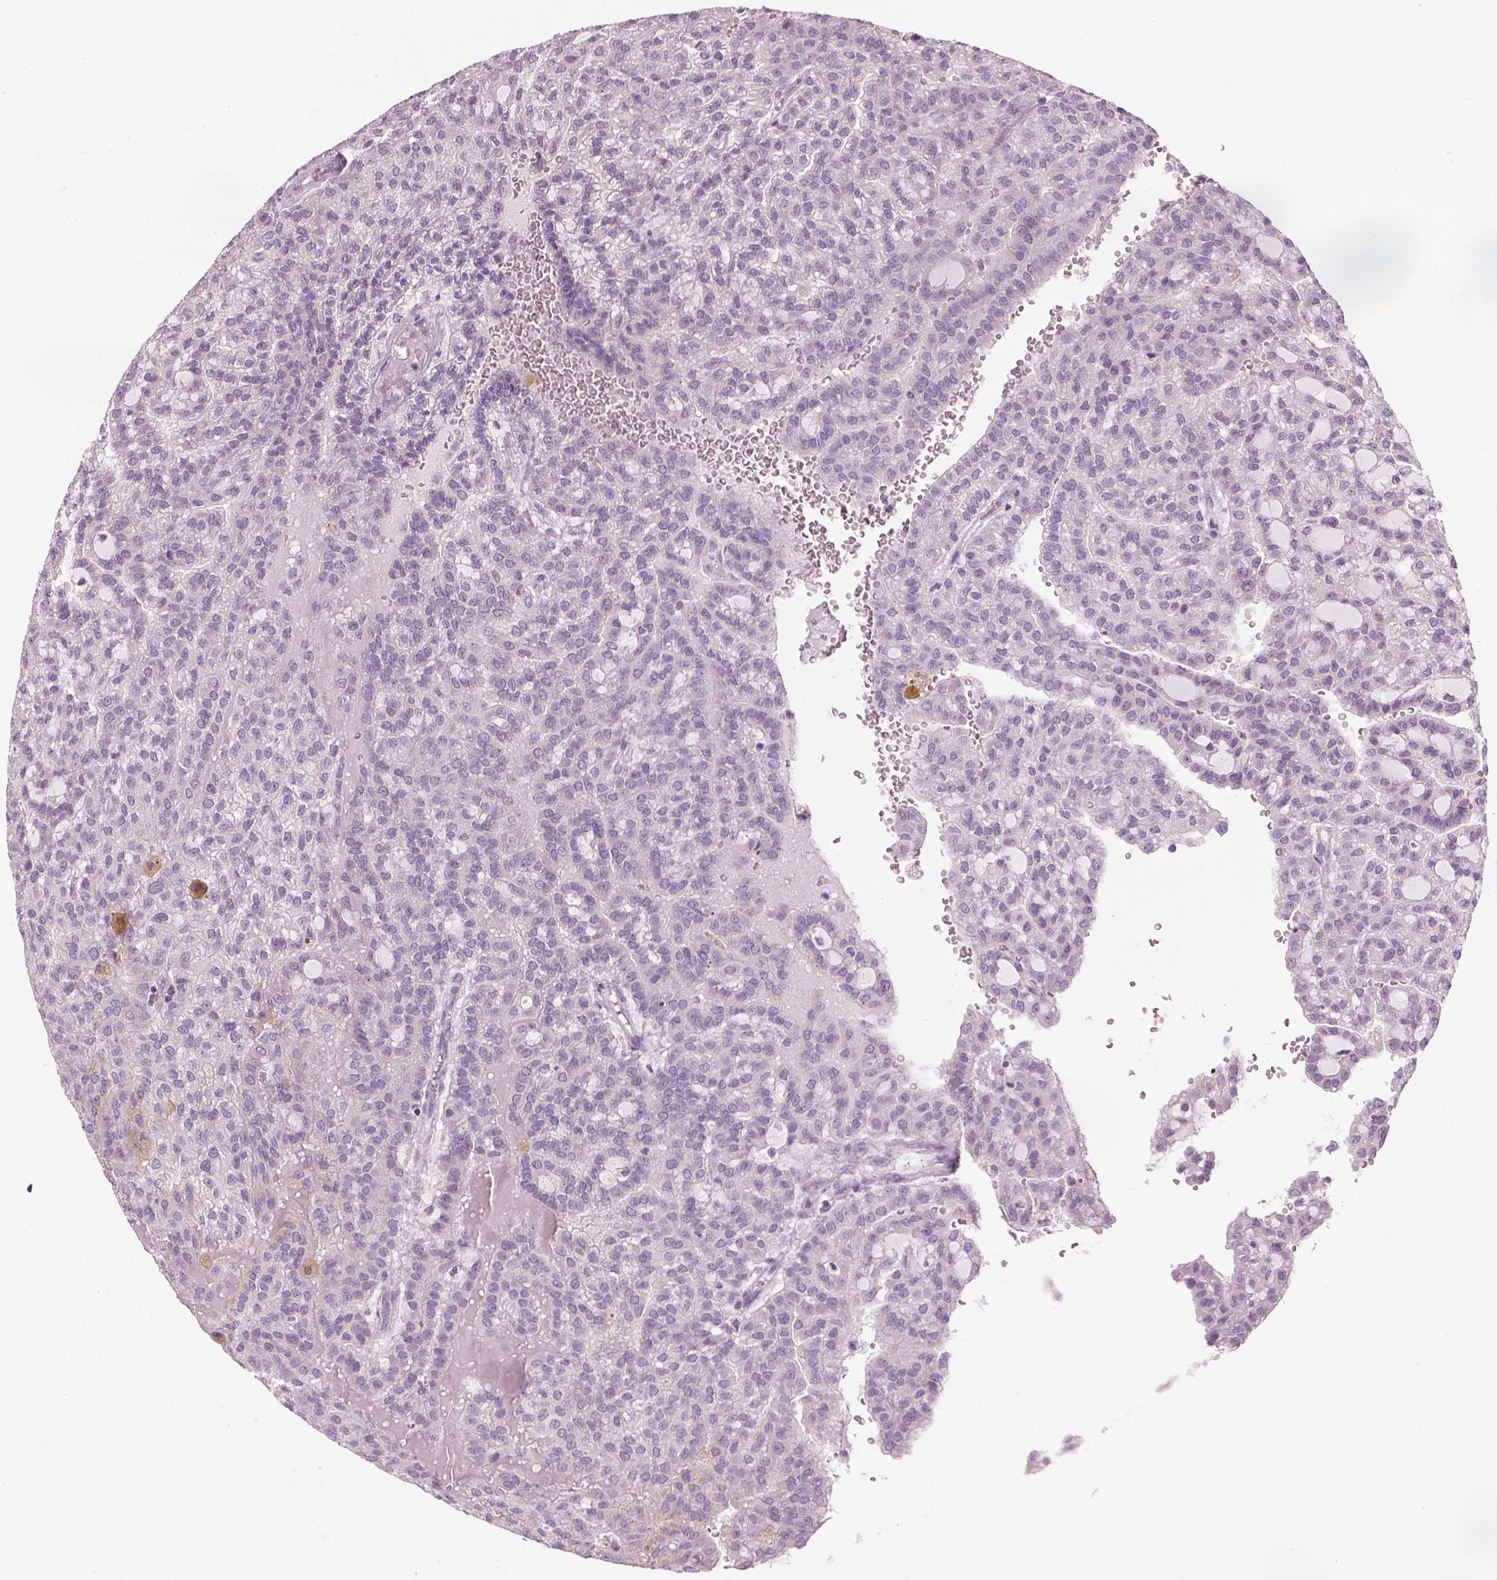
{"staining": {"intensity": "negative", "quantity": "none", "location": "none"}, "tissue": "renal cancer", "cell_type": "Tumor cells", "image_type": "cancer", "snomed": [{"axis": "morphology", "description": "Adenocarcinoma, NOS"}, {"axis": "topography", "description": "Kidney"}], "caption": "Immunohistochemistry (IHC) image of renal cancer (adenocarcinoma) stained for a protein (brown), which demonstrates no positivity in tumor cells. The staining was performed using DAB (3,3'-diaminobenzidine) to visualize the protein expression in brown, while the nuclei were stained in blue with hematoxylin (Magnification: 20x).", "gene": "CFAP126", "patient": {"sex": "male", "age": 63}}